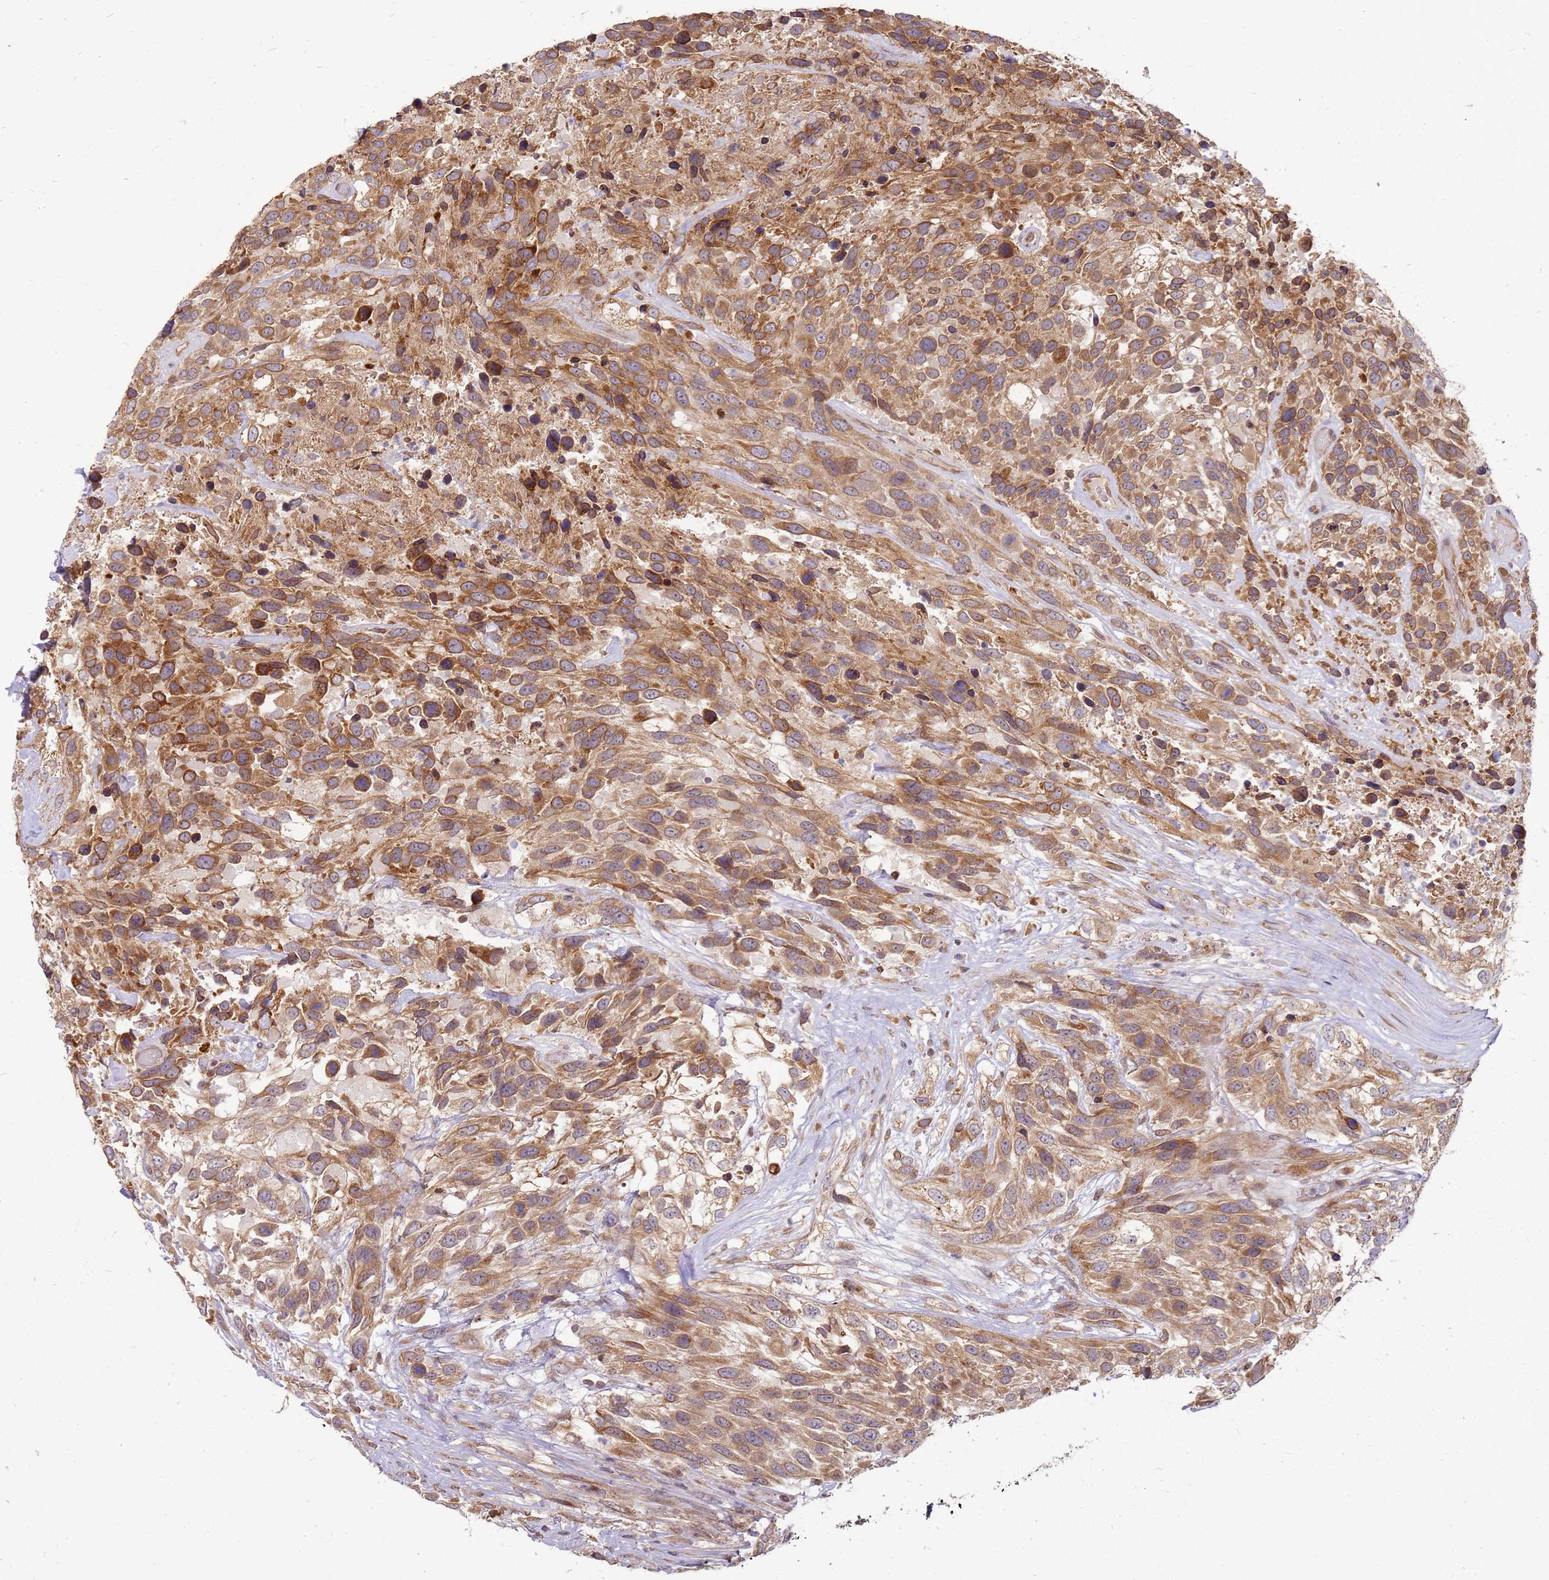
{"staining": {"intensity": "moderate", "quantity": ">75%", "location": "cytoplasmic/membranous"}, "tissue": "urothelial cancer", "cell_type": "Tumor cells", "image_type": "cancer", "snomed": [{"axis": "morphology", "description": "Urothelial carcinoma, High grade"}, {"axis": "topography", "description": "Urinary bladder"}], "caption": "IHC photomicrograph of urothelial carcinoma (high-grade) stained for a protein (brown), which shows medium levels of moderate cytoplasmic/membranous positivity in about >75% of tumor cells.", "gene": "NUDT14", "patient": {"sex": "female", "age": 70}}